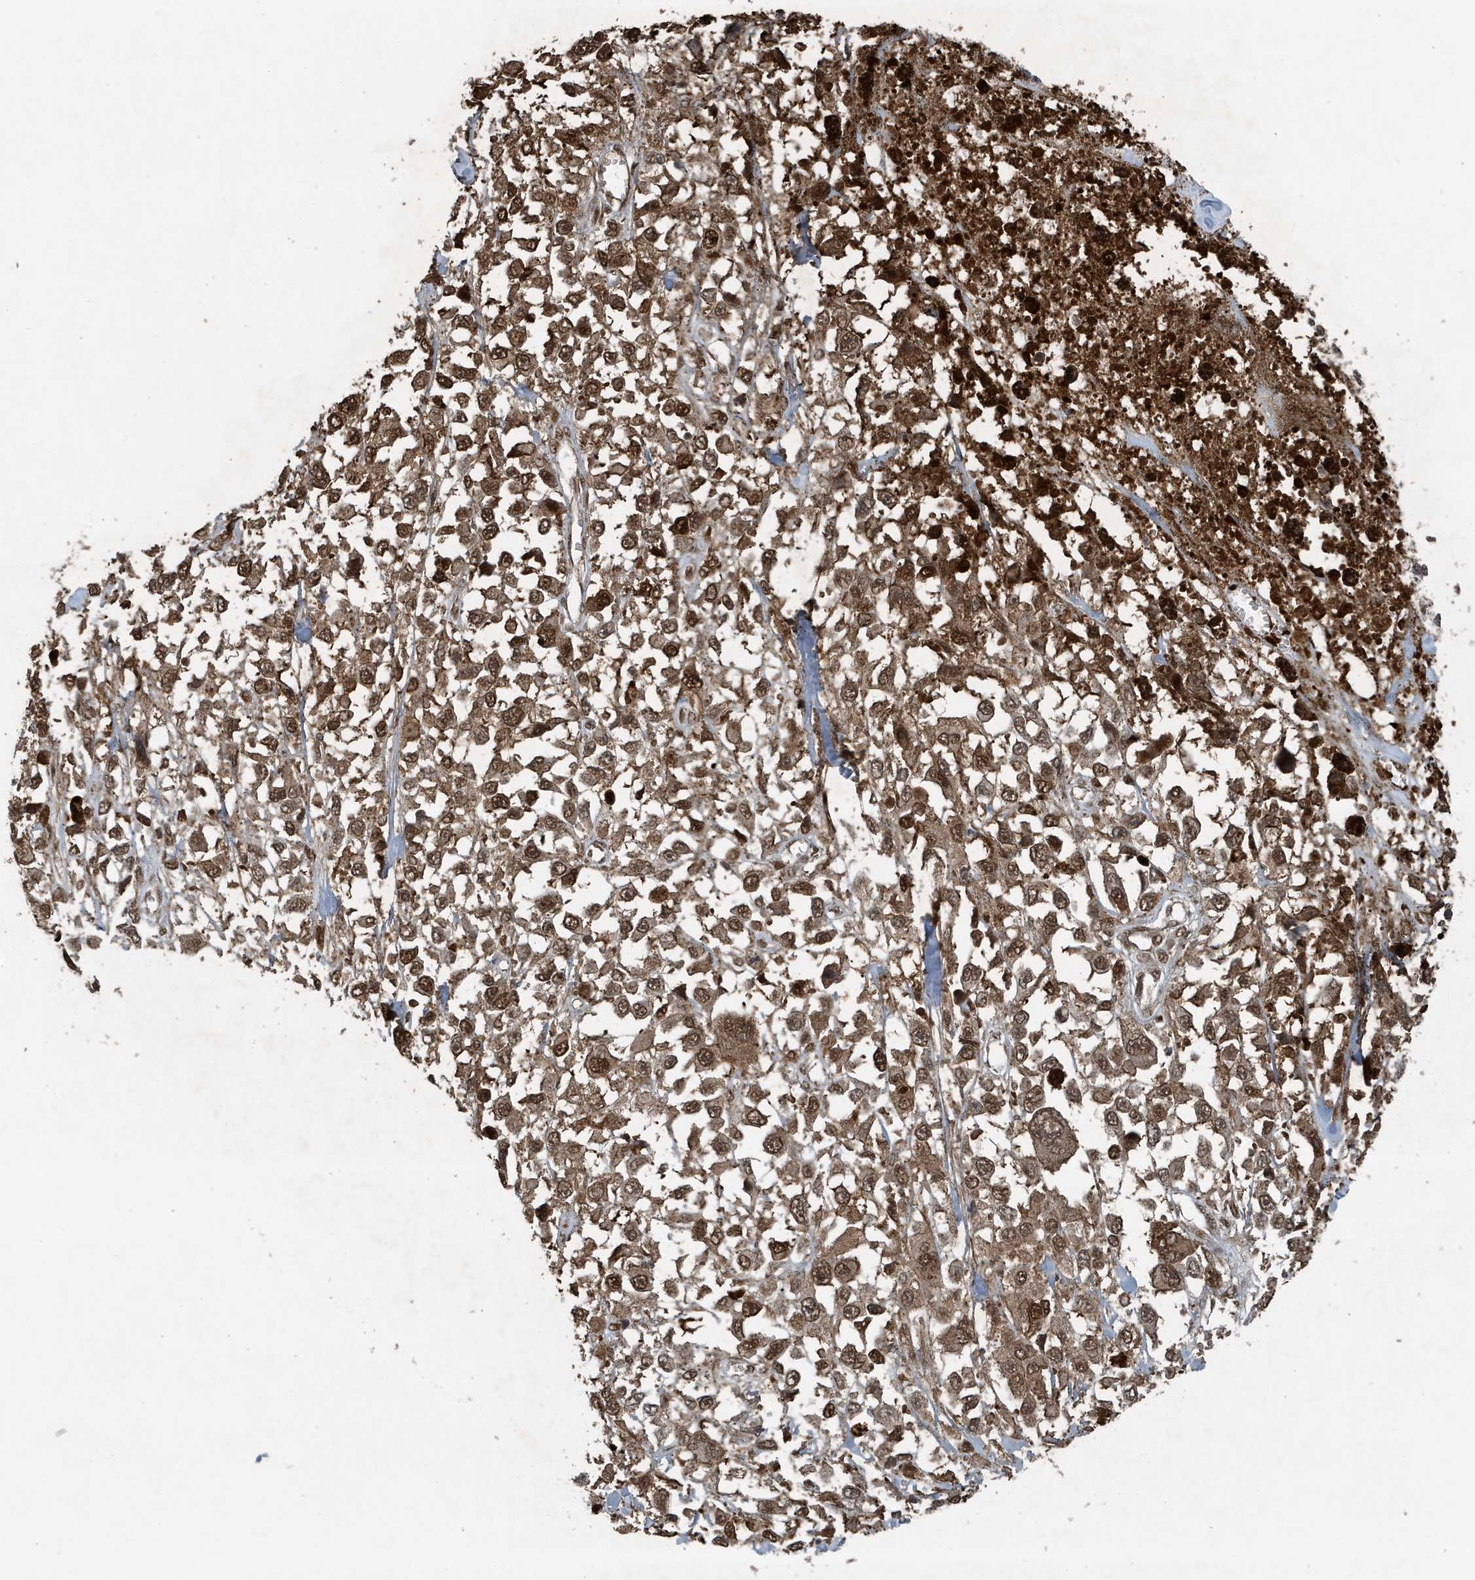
{"staining": {"intensity": "moderate", "quantity": ">75%", "location": "cytoplasmic/membranous,nuclear"}, "tissue": "melanoma", "cell_type": "Tumor cells", "image_type": "cancer", "snomed": [{"axis": "morphology", "description": "Malignant melanoma, Metastatic site"}, {"axis": "topography", "description": "Lymph node"}], "caption": "Immunohistochemical staining of malignant melanoma (metastatic site) shows moderate cytoplasmic/membranous and nuclear protein staining in approximately >75% of tumor cells.", "gene": "HSPA1A", "patient": {"sex": "male", "age": 59}}